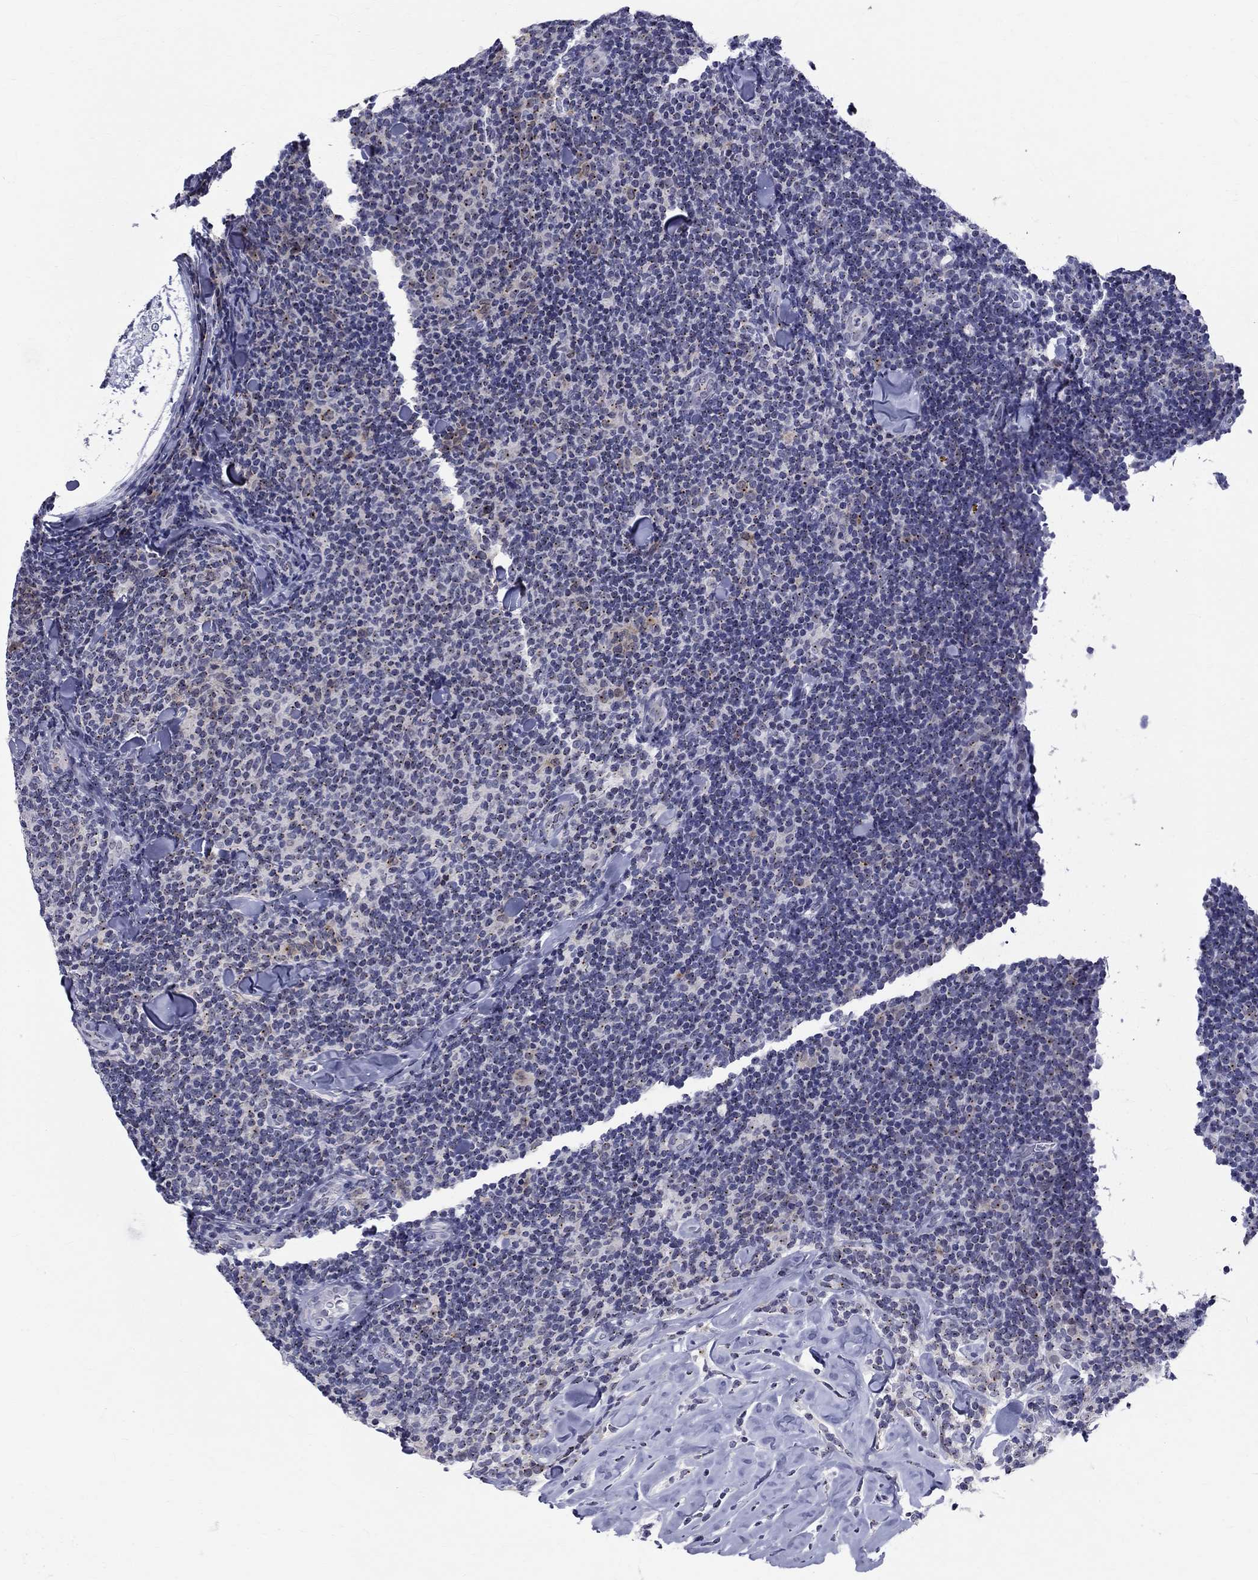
{"staining": {"intensity": "weak", "quantity": ">75%", "location": "cytoplasmic/membranous"}, "tissue": "lymphoma", "cell_type": "Tumor cells", "image_type": "cancer", "snomed": [{"axis": "morphology", "description": "Malignant lymphoma, non-Hodgkin's type, Low grade"}, {"axis": "topography", "description": "Lymph node"}], "caption": "Malignant lymphoma, non-Hodgkin's type (low-grade) stained with a protein marker exhibits weak staining in tumor cells.", "gene": "CEP43", "patient": {"sex": "female", "age": 56}}